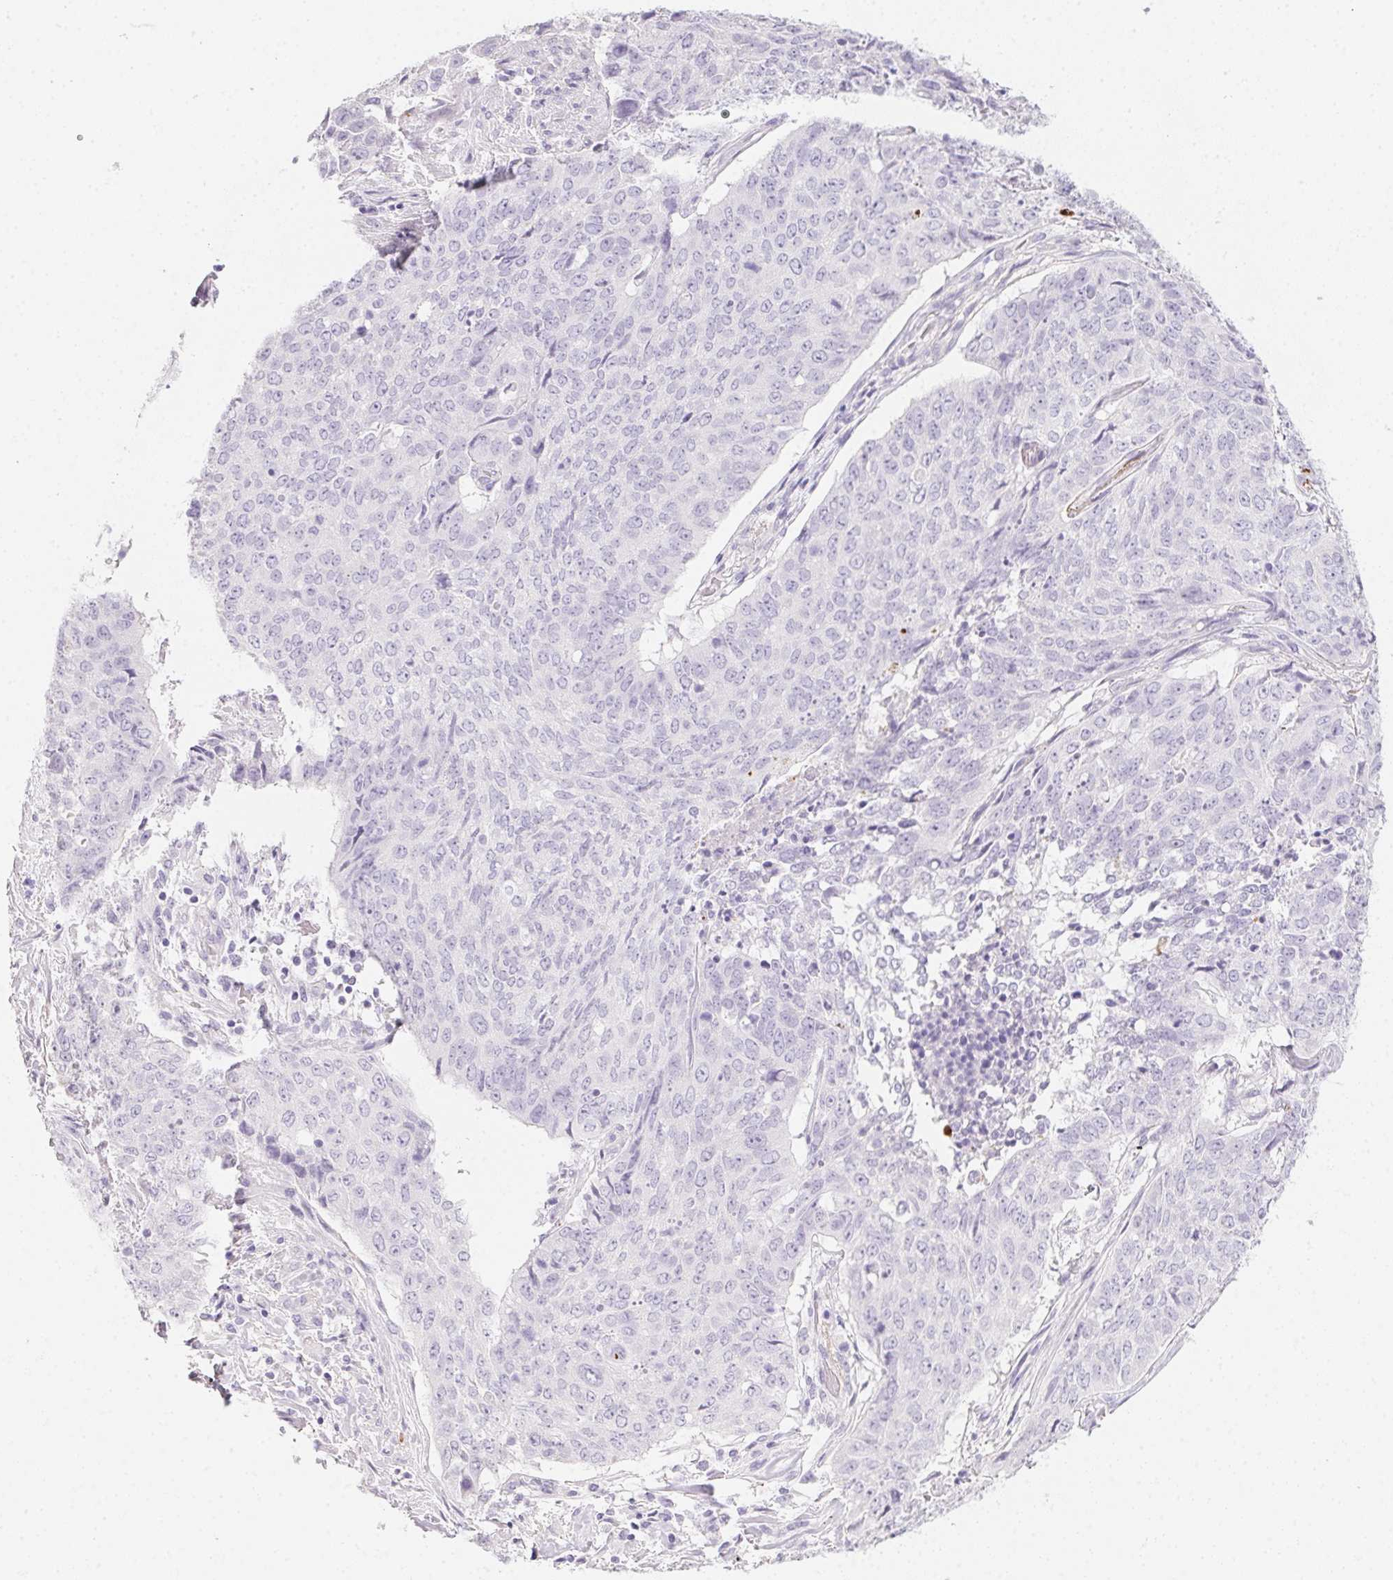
{"staining": {"intensity": "negative", "quantity": "none", "location": "none"}, "tissue": "lung cancer", "cell_type": "Tumor cells", "image_type": "cancer", "snomed": [{"axis": "morphology", "description": "Normal tissue, NOS"}, {"axis": "morphology", "description": "Squamous cell carcinoma, NOS"}, {"axis": "topography", "description": "Bronchus"}, {"axis": "topography", "description": "Lung"}], "caption": "High magnification brightfield microscopy of squamous cell carcinoma (lung) stained with DAB (3,3'-diaminobenzidine) (brown) and counterstained with hematoxylin (blue): tumor cells show no significant staining. The staining was performed using DAB to visualize the protein expression in brown, while the nuclei were stained in blue with hematoxylin (Magnification: 20x).", "gene": "MYL4", "patient": {"sex": "male", "age": 64}}